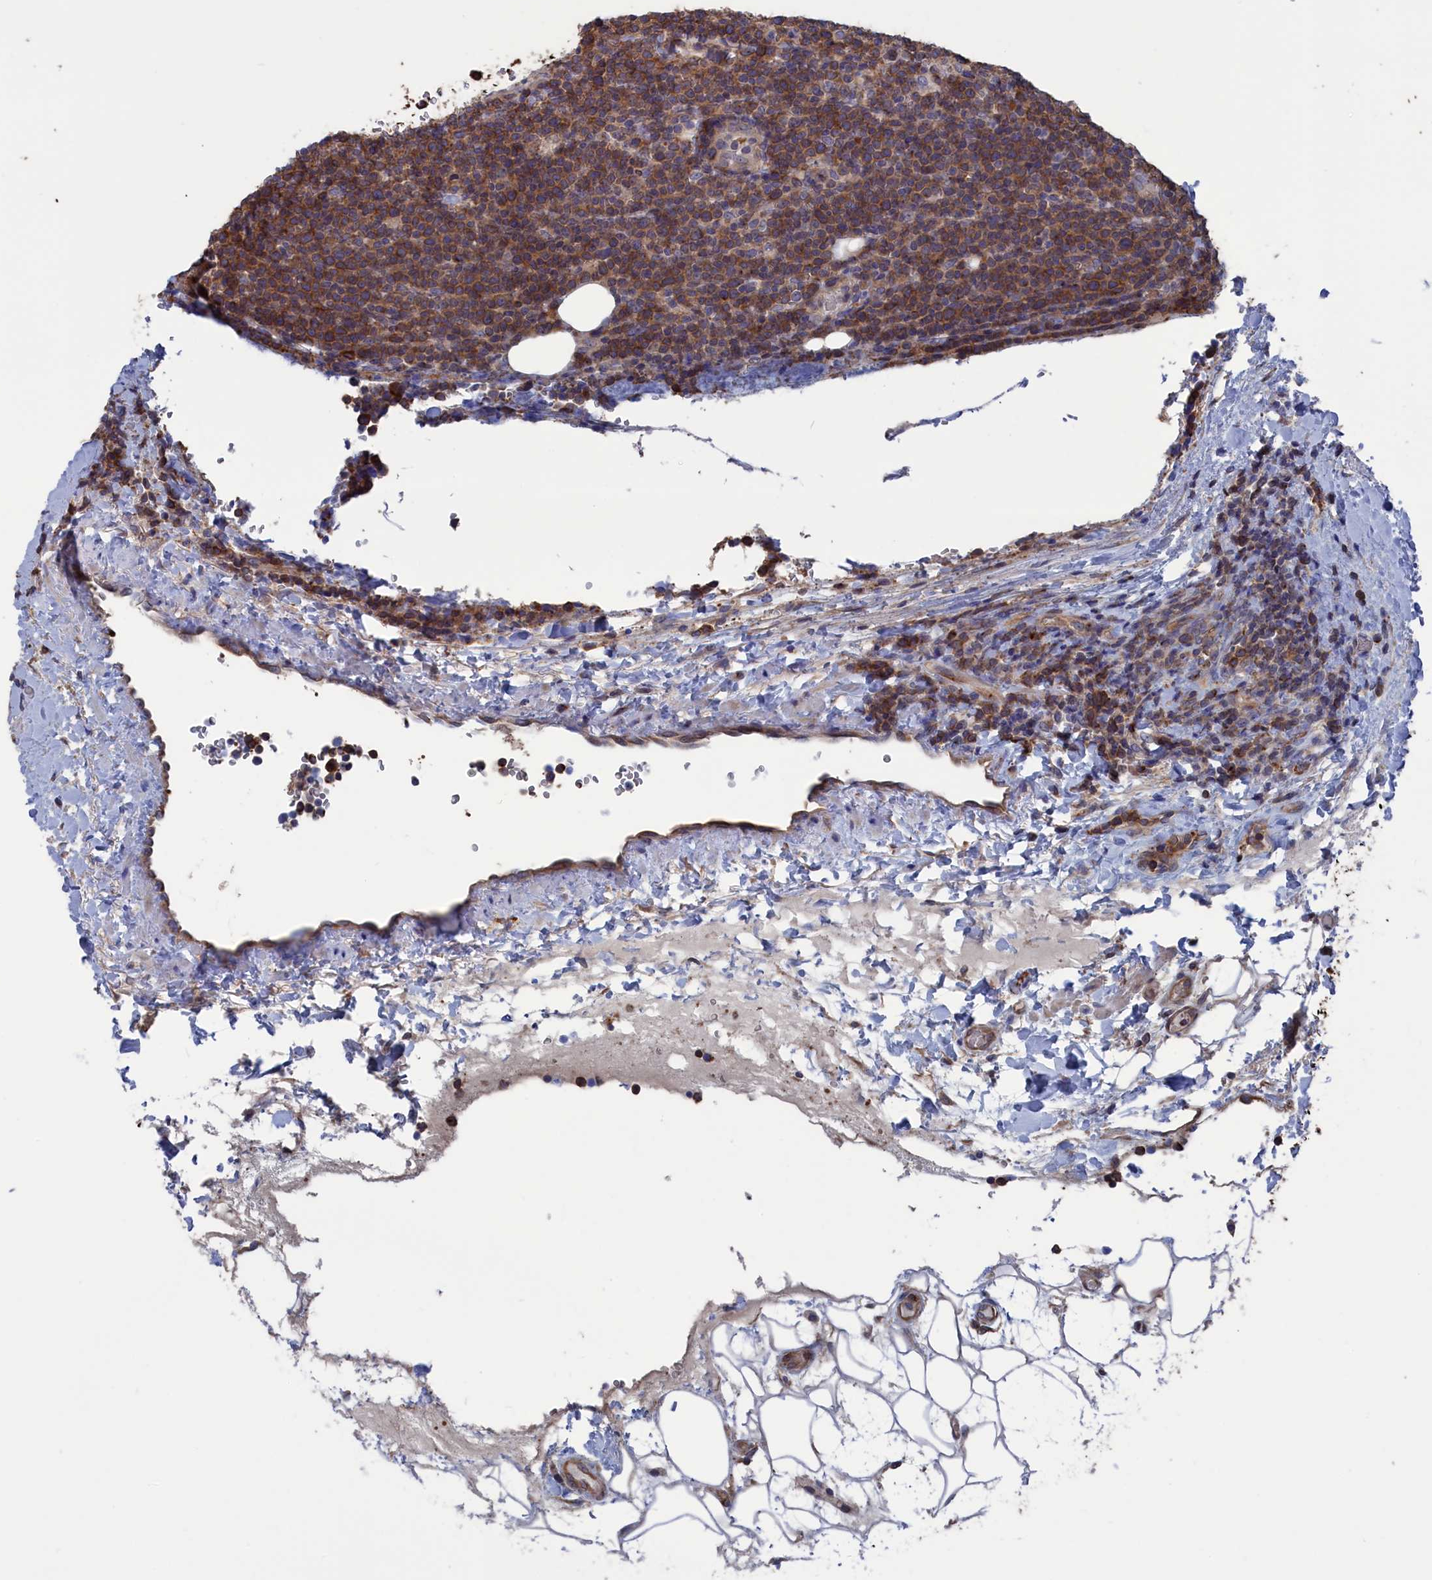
{"staining": {"intensity": "moderate", "quantity": ">75%", "location": "cytoplasmic/membranous"}, "tissue": "lymphoma", "cell_type": "Tumor cells", "image_type": "cancer", "snomed": [{"axis": "morphology", "description": "Malignant lymphoma, non-Hodgkin's type, High grade"}, {"axis": "topography", "description": "Lymph node"}], "caption": "The histopathology image shows staining of malignant lymphoma, non-Hodgkin's type (high-grade), revealing moderate cytoplasmic/membranous protein staining (brown color) within tumor cells.", "gene": "NUTF2", "patient": {"sex": "male", "age": 61}}